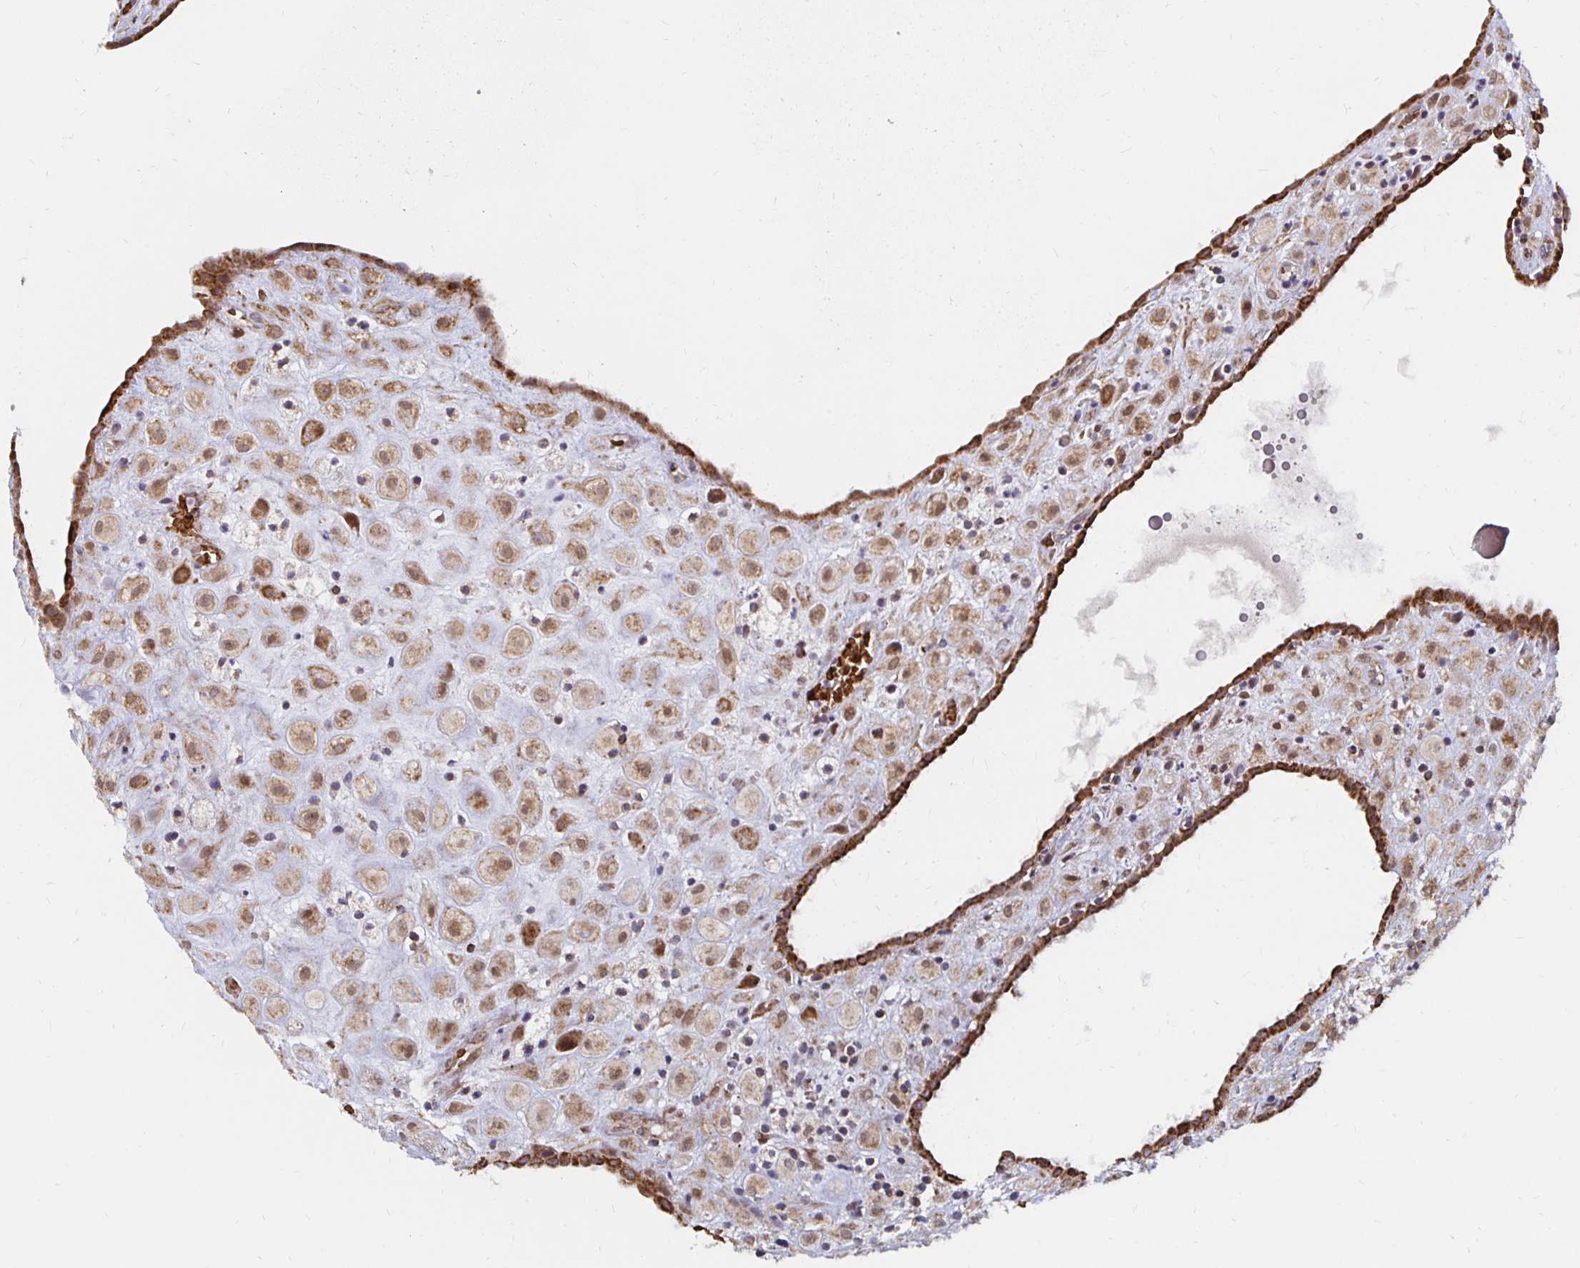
{"staining": {"intensity": "moderate", "quantity": ">75%", "location": "cytoplasmic/membranous"}, "tissue": "placenta", "cell_type": "Decidual cells", "image_type": "normal", "snomed": [{"axis": "morphology", "description": "Normal tissue, NOS"}, {"axis": "topography", "description": "Placenta"}], "caption": "IHC of normal human placenta demonstrates medium levels of moderate cytoplasmic/membranous expression in approximately >75% of decidual cells. (IHC, brightfield microscopy, high magnification).", "gene": "MRPL28", "patient": {"sex": "female", "age": 24}}